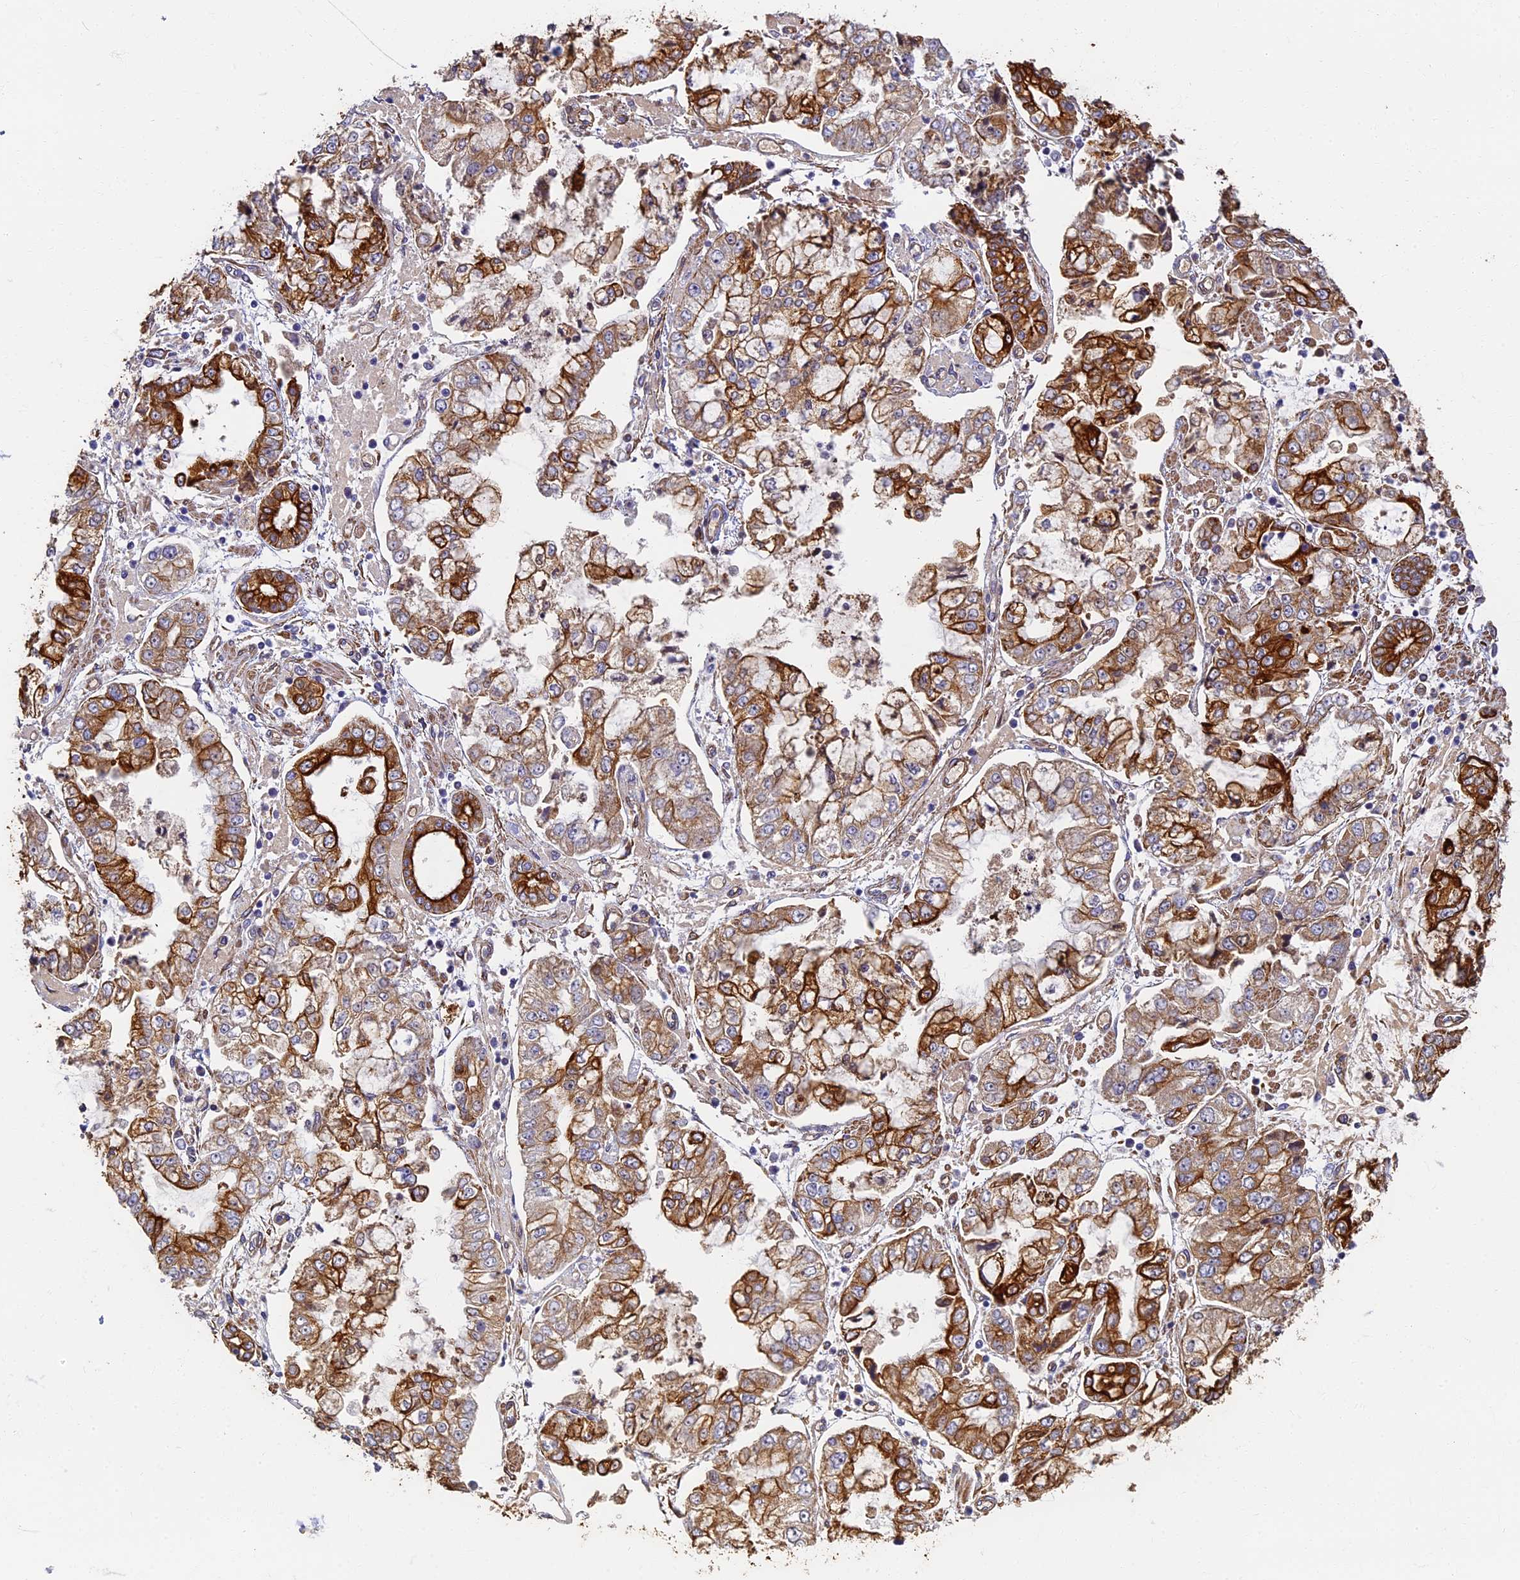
{"staining": {"intensity": "strong", "quantity": "25%-75%", "location": "cytoplasmic/membranous"}, "tissue": "stomach cancer", "cell_type": "Tumor cells", "image_type": "cancer", "snomed": [{"axis": "morphology", "description": "Adenocarcinoma, NOS"}, {"axis": "topography", "description": "Stomach"}], "caption": "Protein staining of stomach adenocarcinoma tissue demonstrates strong cytoplasmic/membranous expression in about 25%-75% of tumor cells.", "gene": "LRRC57", "patient": {"sex": "male", "age": 76}}